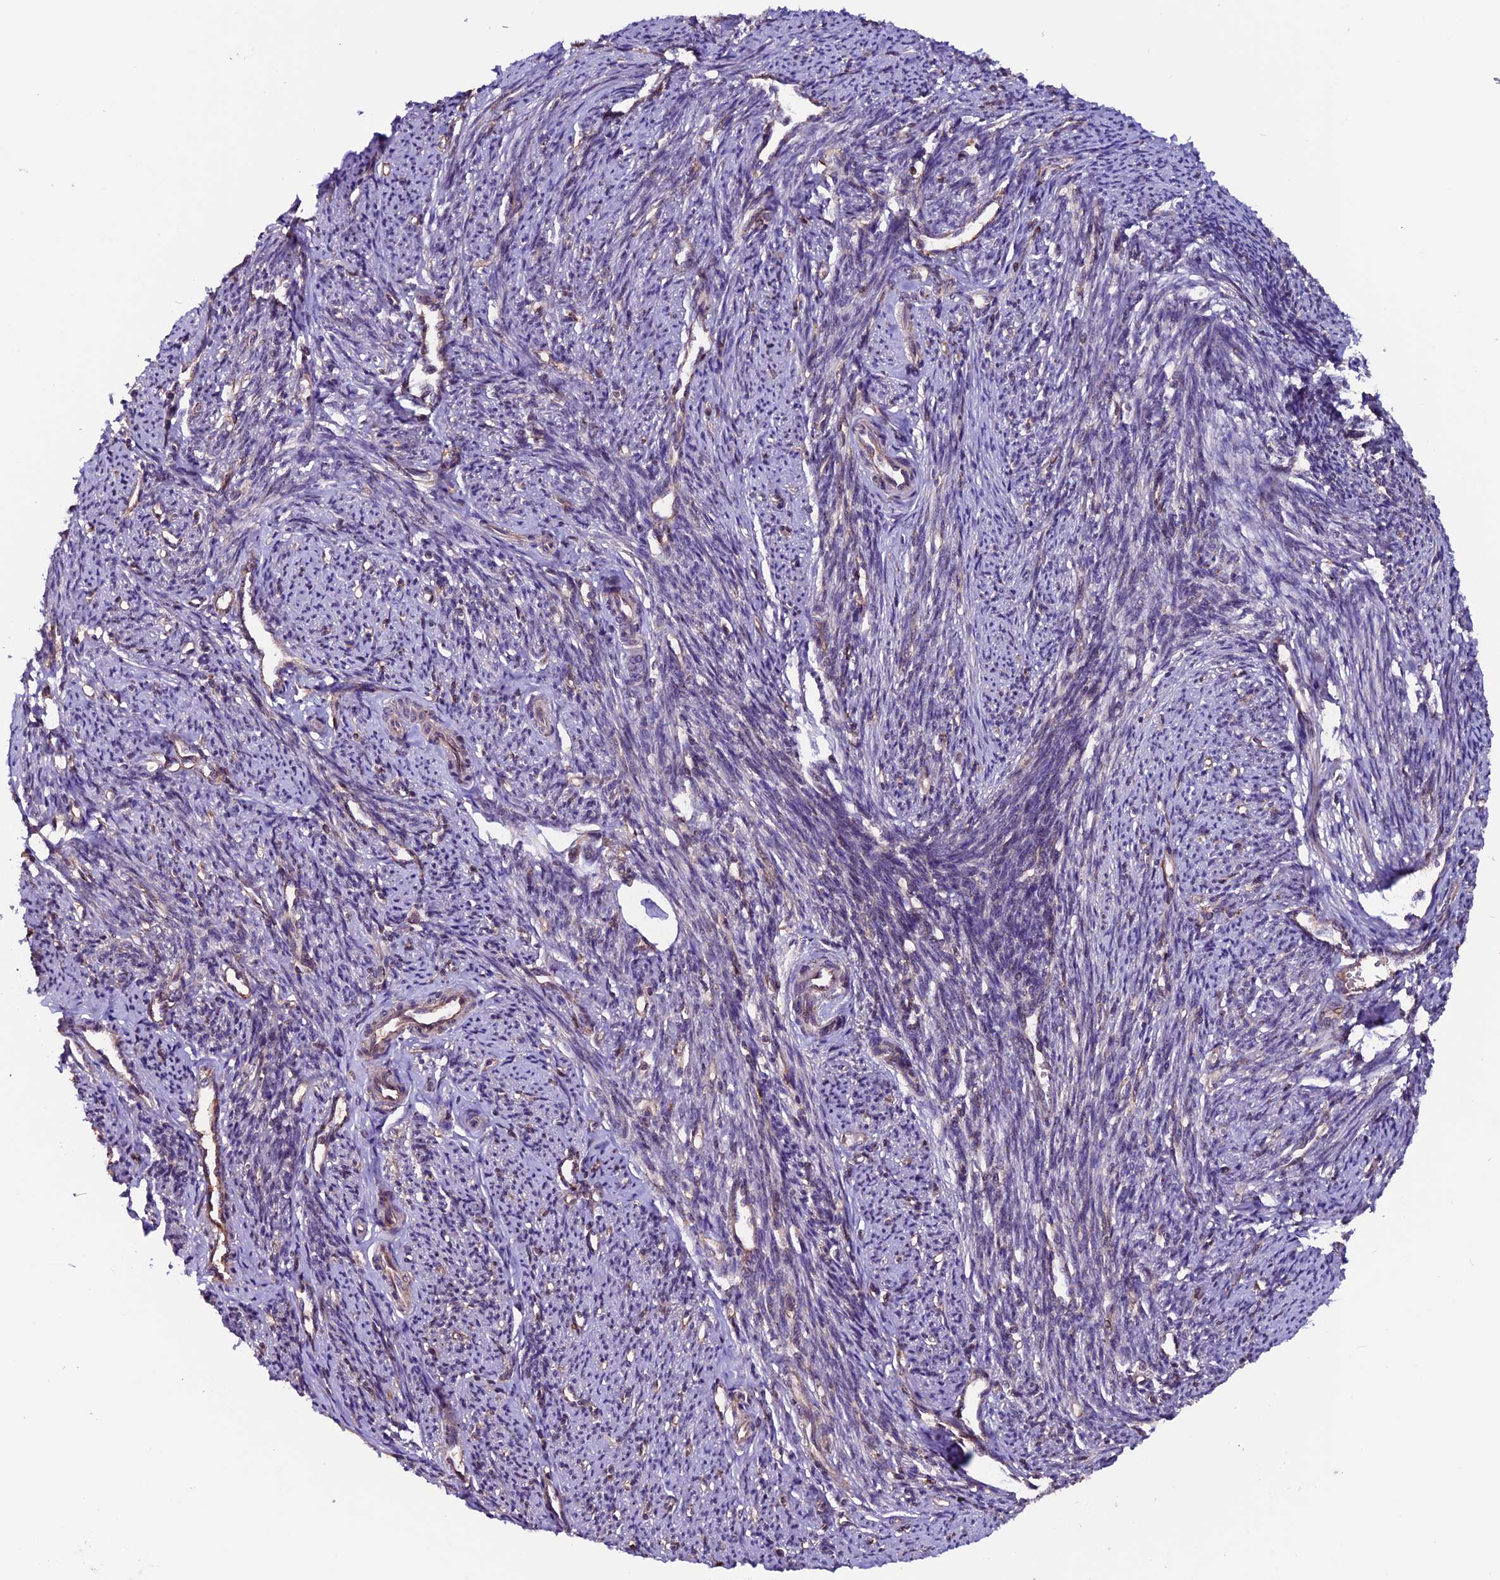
{"staining": {"intensity": "weak", "quantity": "25%-75%", "location": "cytoplasmic/membranous"}, "tissue": "smooth muscle", "cell_type": "Smooth muscle cells", "image_type": "normal", "snomed": [{"axis": "morphology", "description": "Normal tissue, NOS"}, {"axis": "topography", "description": "Smooth muscle"}, {"axis": "topography", "description": "Uterus"}], "caption": "Normal smooth muscle displays weak cytoplasmic/membranous expression in approximately 25%-75% of smooth muscle cells Nuclei are stained in blue..", "gene": "ZNF598", "patient": {"sex": "female", "age": 59}}